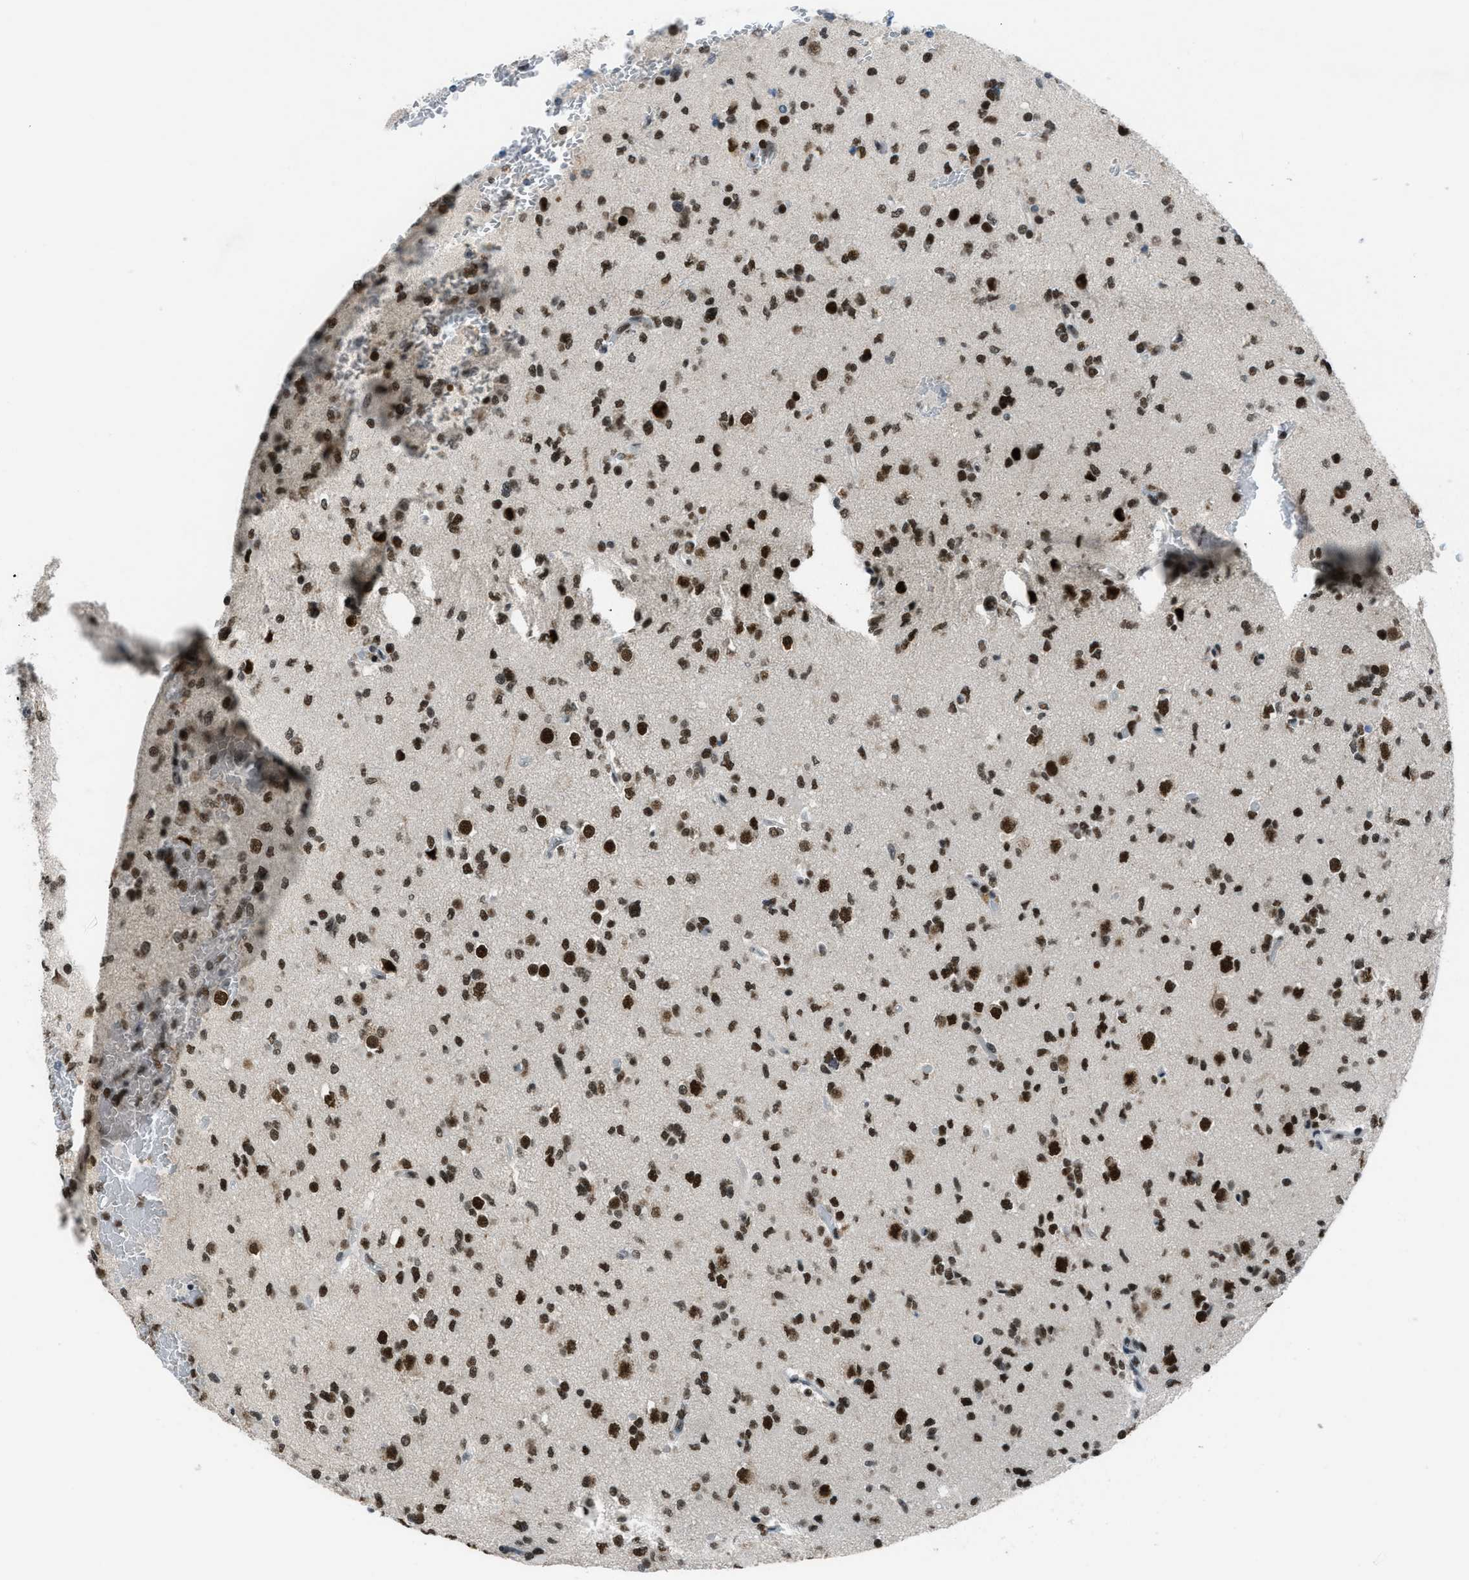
{"staining": {"intensity": "strong", "quantity": ">75%", "location": "nuclear"}, "tissue": "glioma", "cell_type": "Tumor cells", "image_type": "cancer", "snomed": [{"axis": "morphology", "description": "Glioma, malignant, Low grade"}, {"axis": "topography", "description": "Brain"}], "caption": "Immunohistochemistry (IHC) image of neoplastic tissue: low-grade glioma (malignant) stained using immunohistochemistry exhibits high levels of strong protein expression localized specifically in the nuclear of tumor cells, appearing as a nuclear brown color.", "gene": "GATAD2B", "patient": {"sex": "female", "age": 22}}